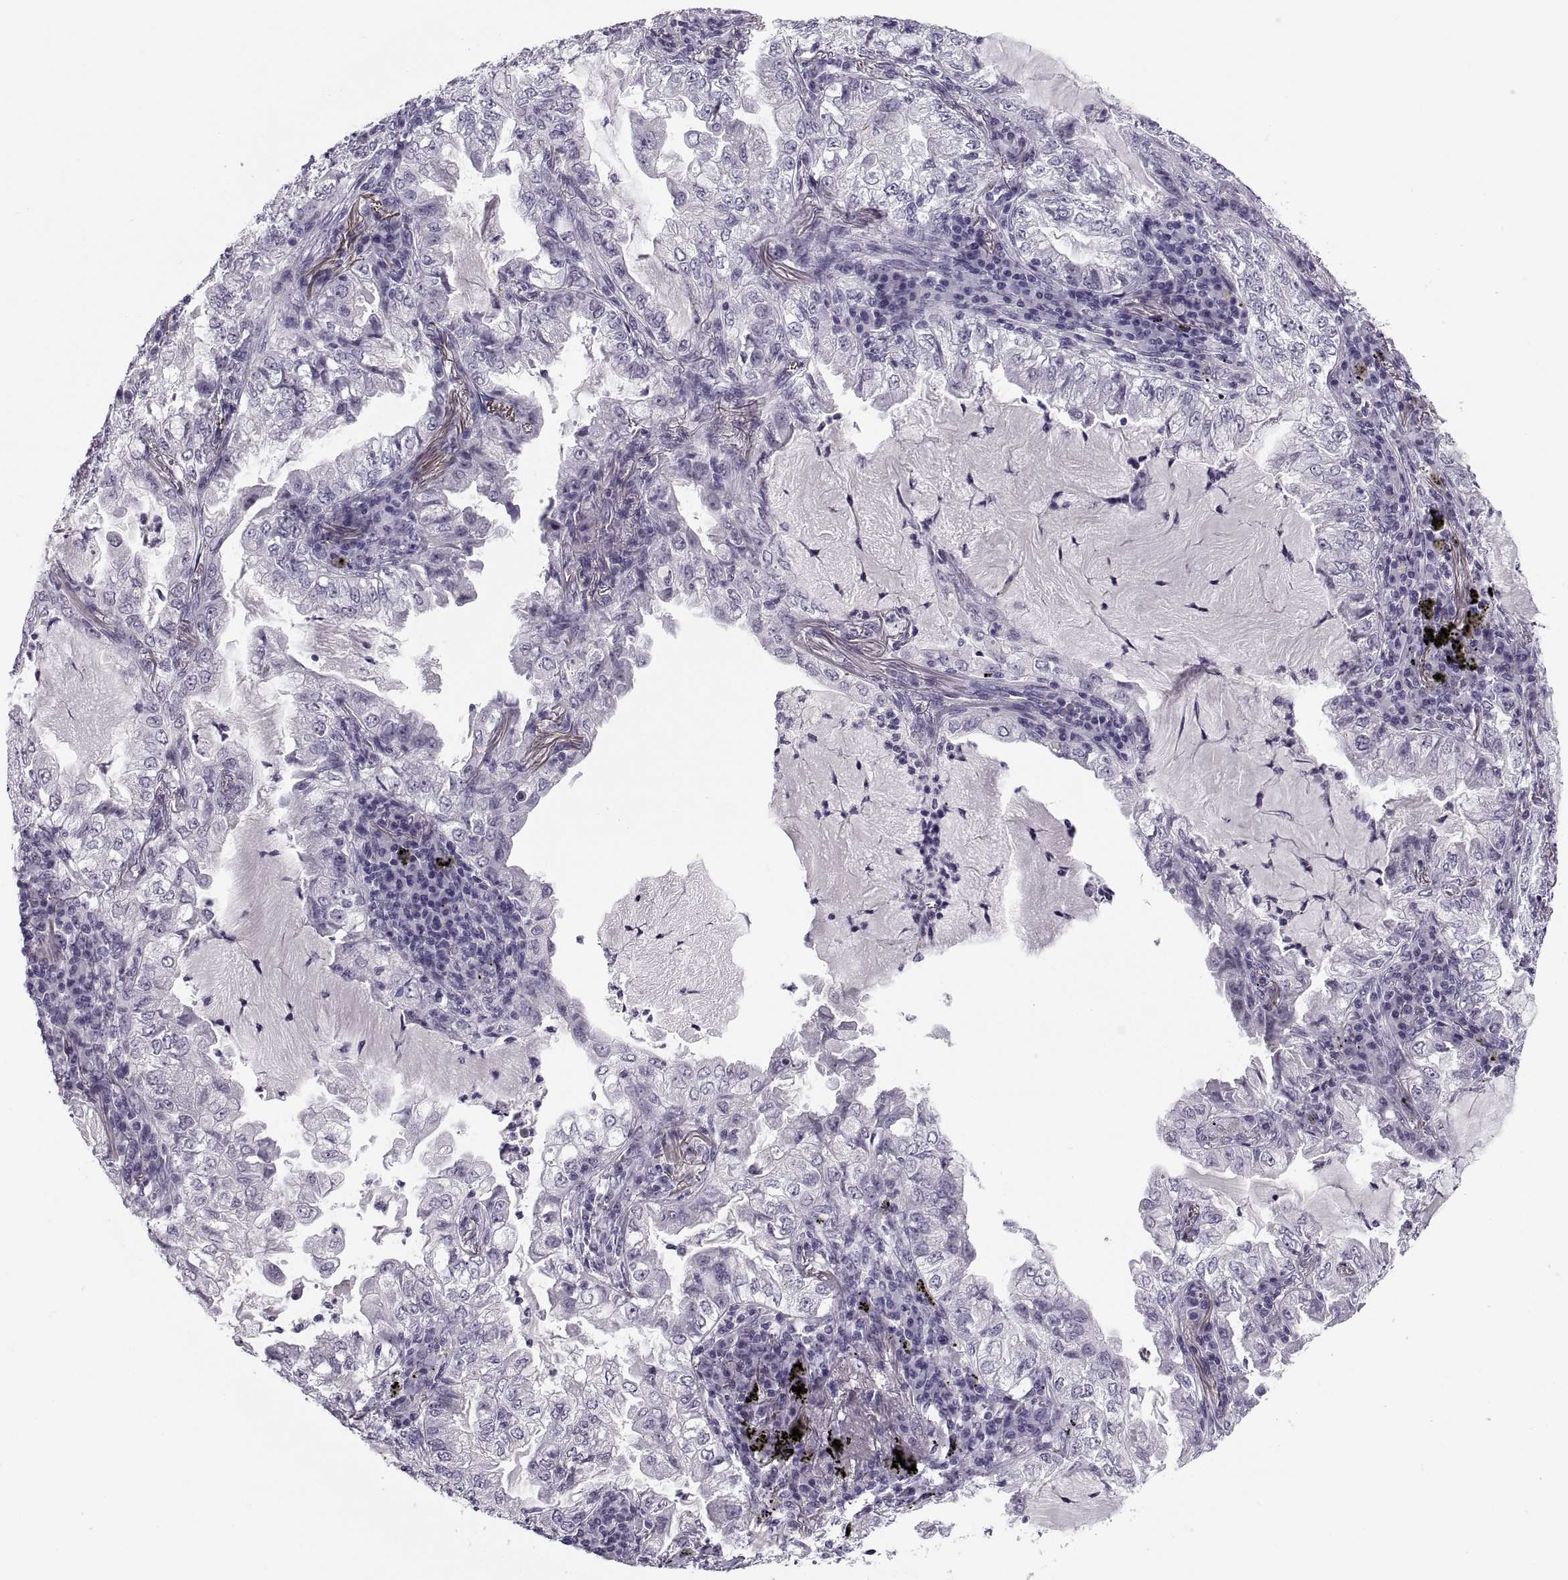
{"staining": {"intensity": "negative", "quantity": "none", "location": "none"}, "tissue": "lung cancer", "cell_type": "Tumor cells", "image_type": "cancer", "snomed": [{"axis": "morphology", "description": "Adenocarcinoma, NOS"}, {"axis": "topography", "description": "Lung"}], "caption": "The histopathology image demonstrates no significant positivity in tumor cells of adenocarcinoma (lung).", "gene": "TBC1D3G", "patient": {"sex": "female", "age": 73}}